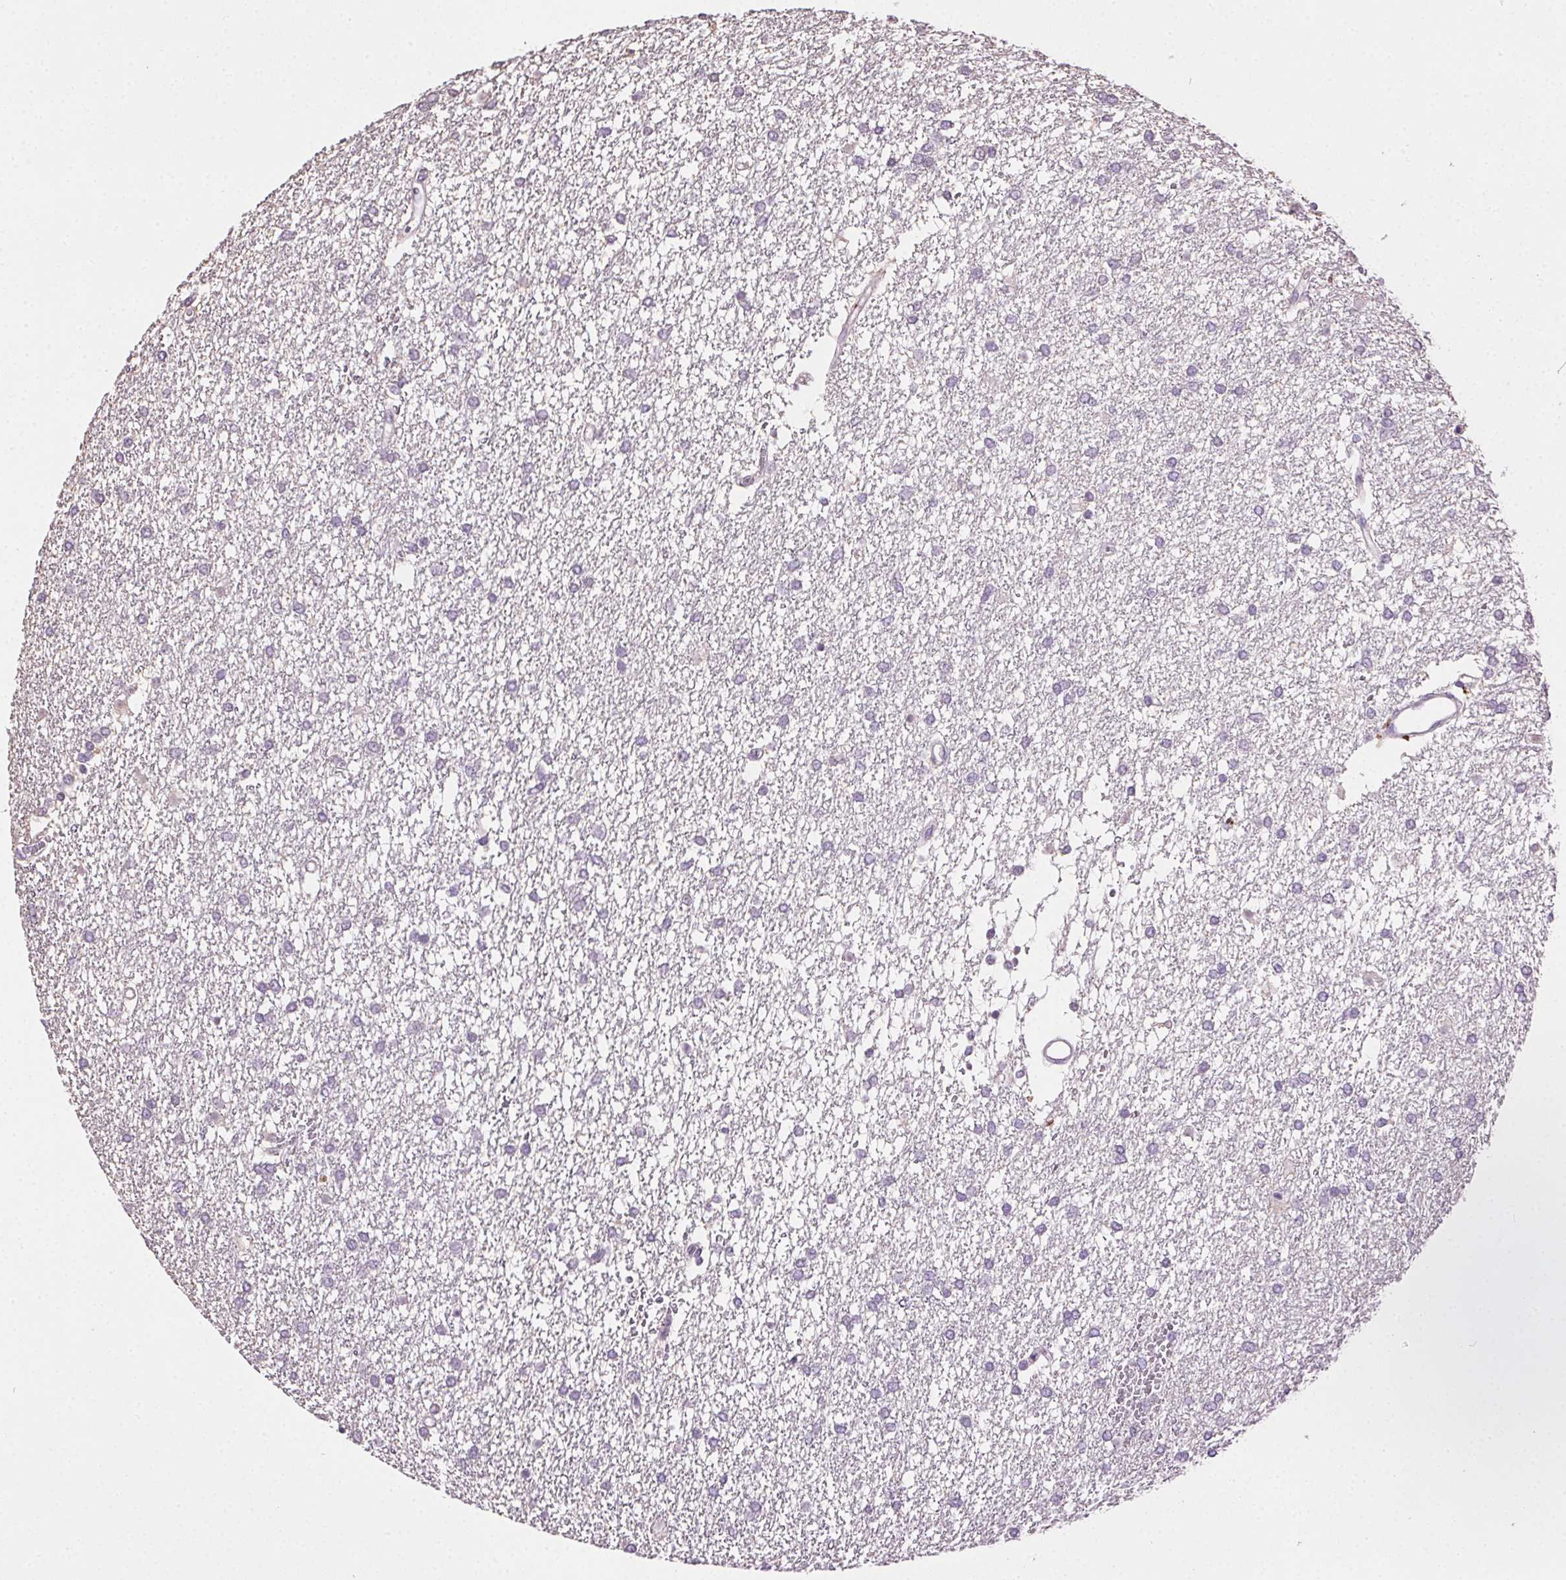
{"staining": {"intensity": "negative", "quantity": "none", "location": "none"}, "tissue": "glioma", "cell_type": "Tumor cells", "image_type": "cancer", "snomed": [{"axis": "morphology", "description": "Glioma, malignant, High grade"}, {"axis": "topography", "description": "Brain"}], "caption": "Glioma stained for a protein using immunohistochemistry (IHC) exhibits no staining tumor cells.", "gene": "SYCE2", "patient": {"sex": "female", "age": 61}}